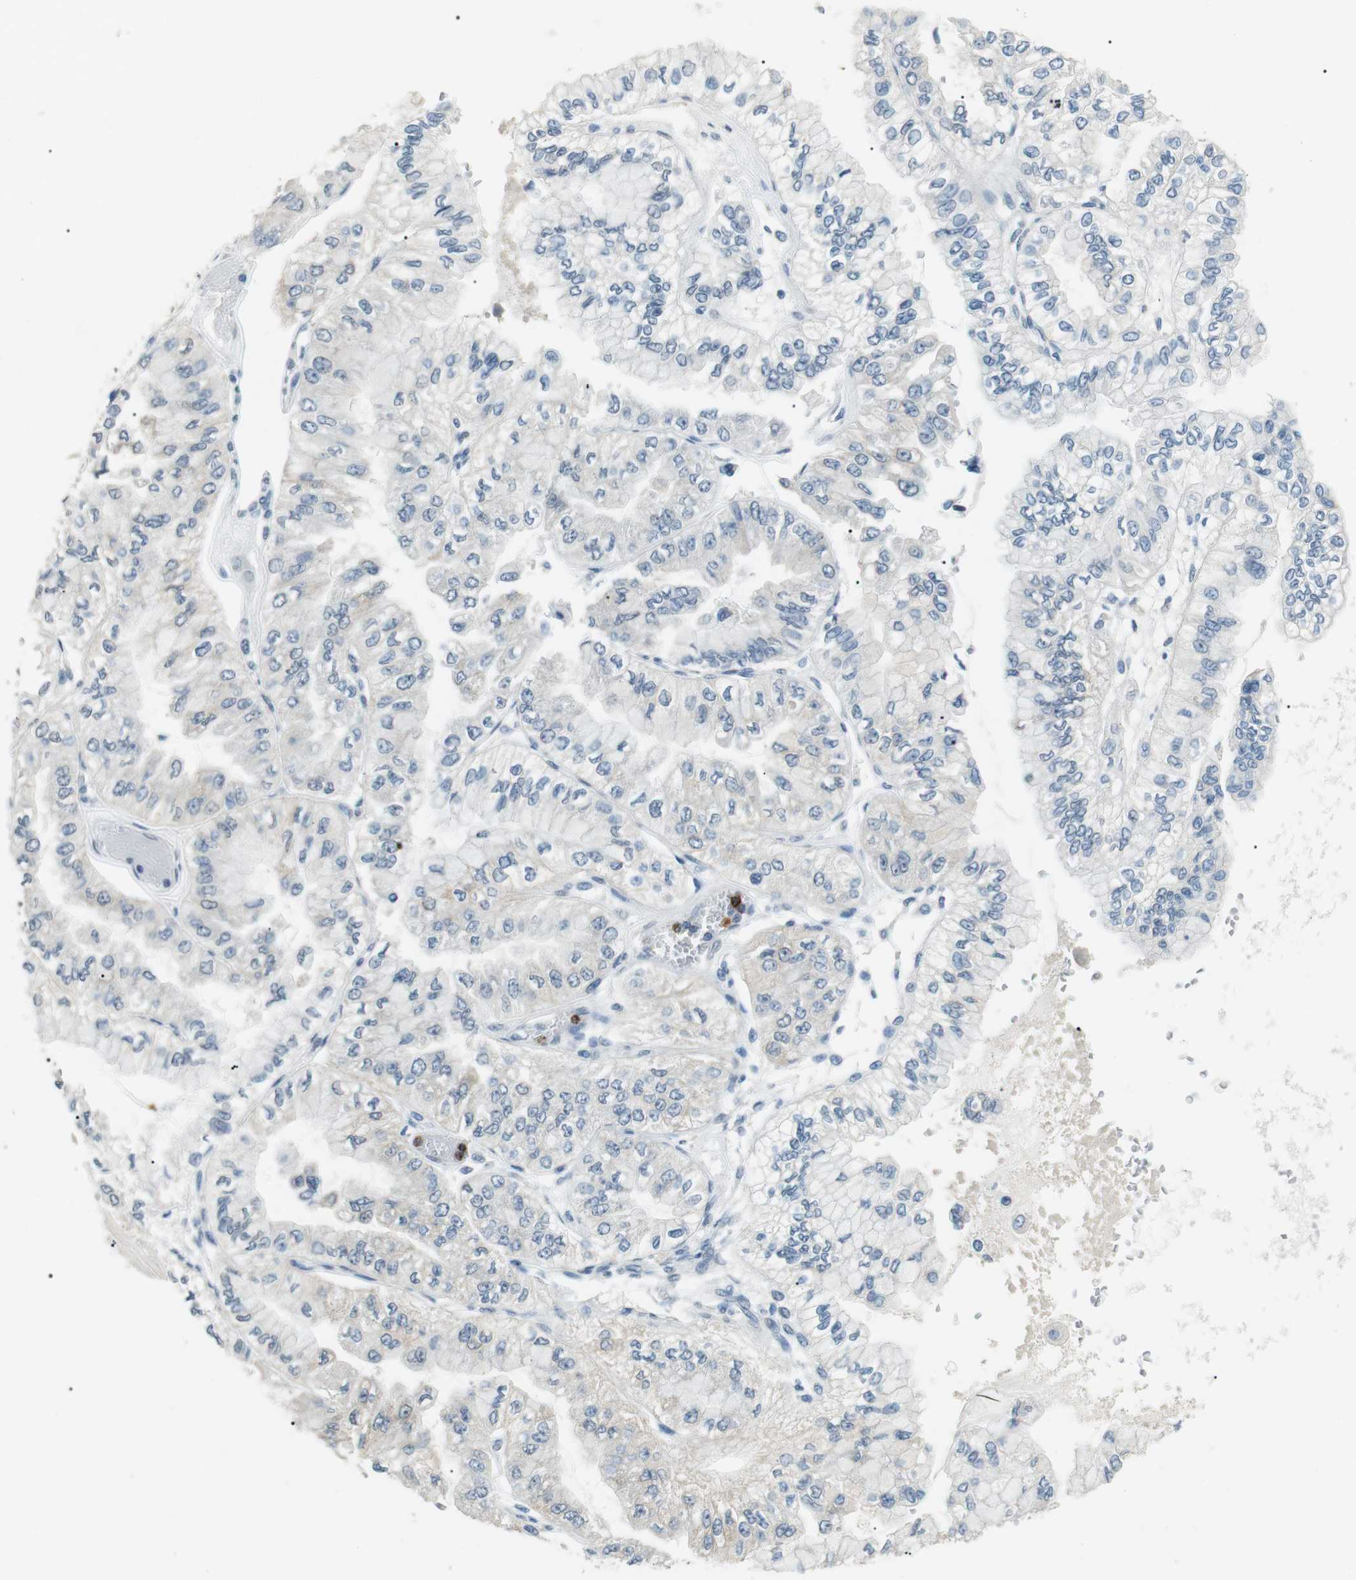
{"staining": {"intensity": "negative", "quantity": "none", "location": "none"}, "tissue": "liver cancer", "cell_type": "Tumor cells", "image_type": "cancer", "snomed": [{"axis": "morphology", "description": "Cholangiocarcinoma"}, {"axis": "topography", "description": "Liver"}], "caption": "This is an immunohistochemistry (IHC) histopathology image of liver cancer. There is no positivity in tumor cells.", "gene": "GZMM", "patient": {"sex": "female", "age": 79}}